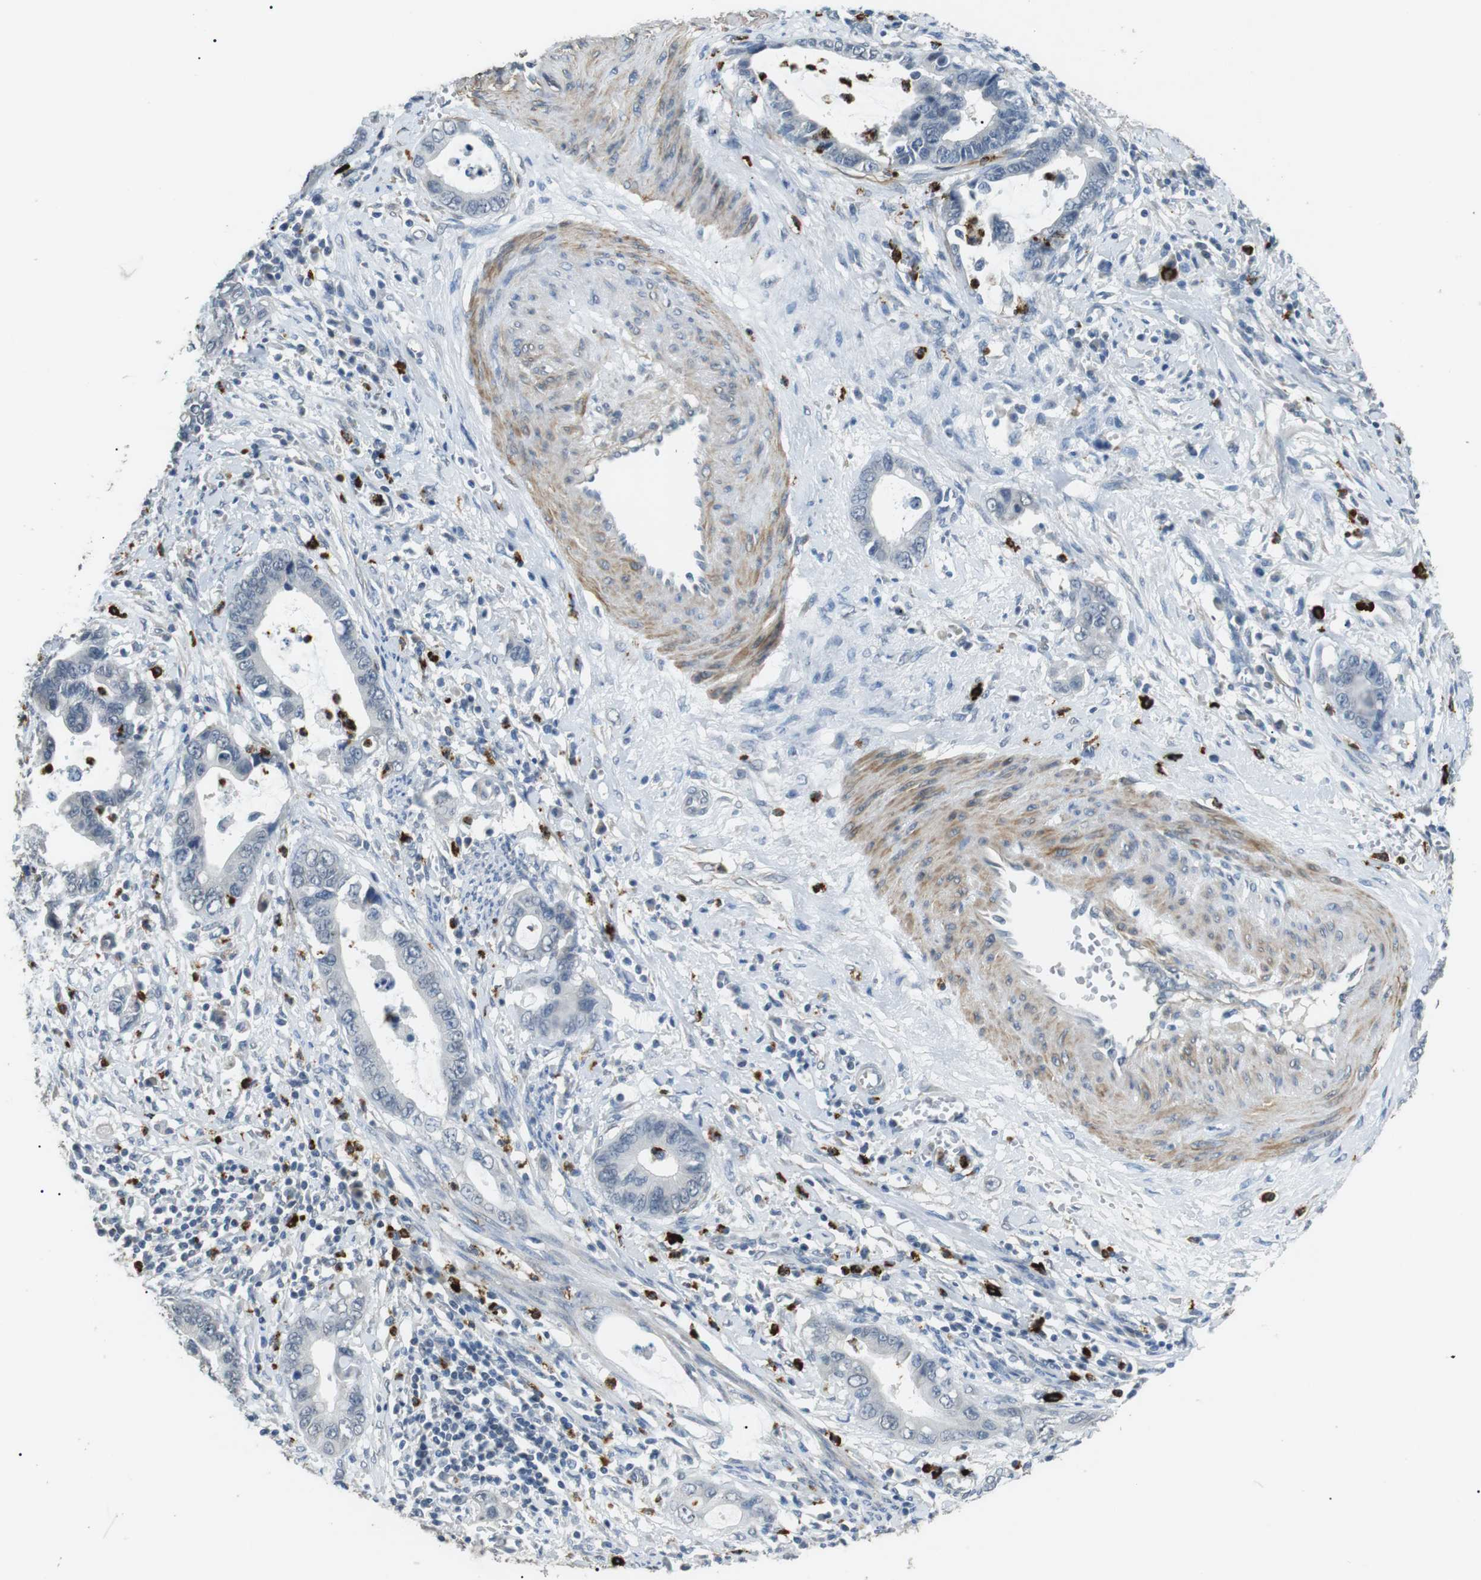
{"staining": {"intensity": "negative", "quantity": "none", "location": "none"}, "tissue": "cervical cancer", "cell_type": "Tumor cells", "image_type": "cancer", "snomed": [{"axis": "morphology", "description": "Adenocarcinoma, NOS"}, {"axis": "topography", "description": "Cervix"}], "caption": "DAB immunohistochemical staining of adenocarcinoma (cervical) shows no significant positivity in tumor cells.", "gene": "GZMM", "patient": {"sex": "female", "age": 44}}